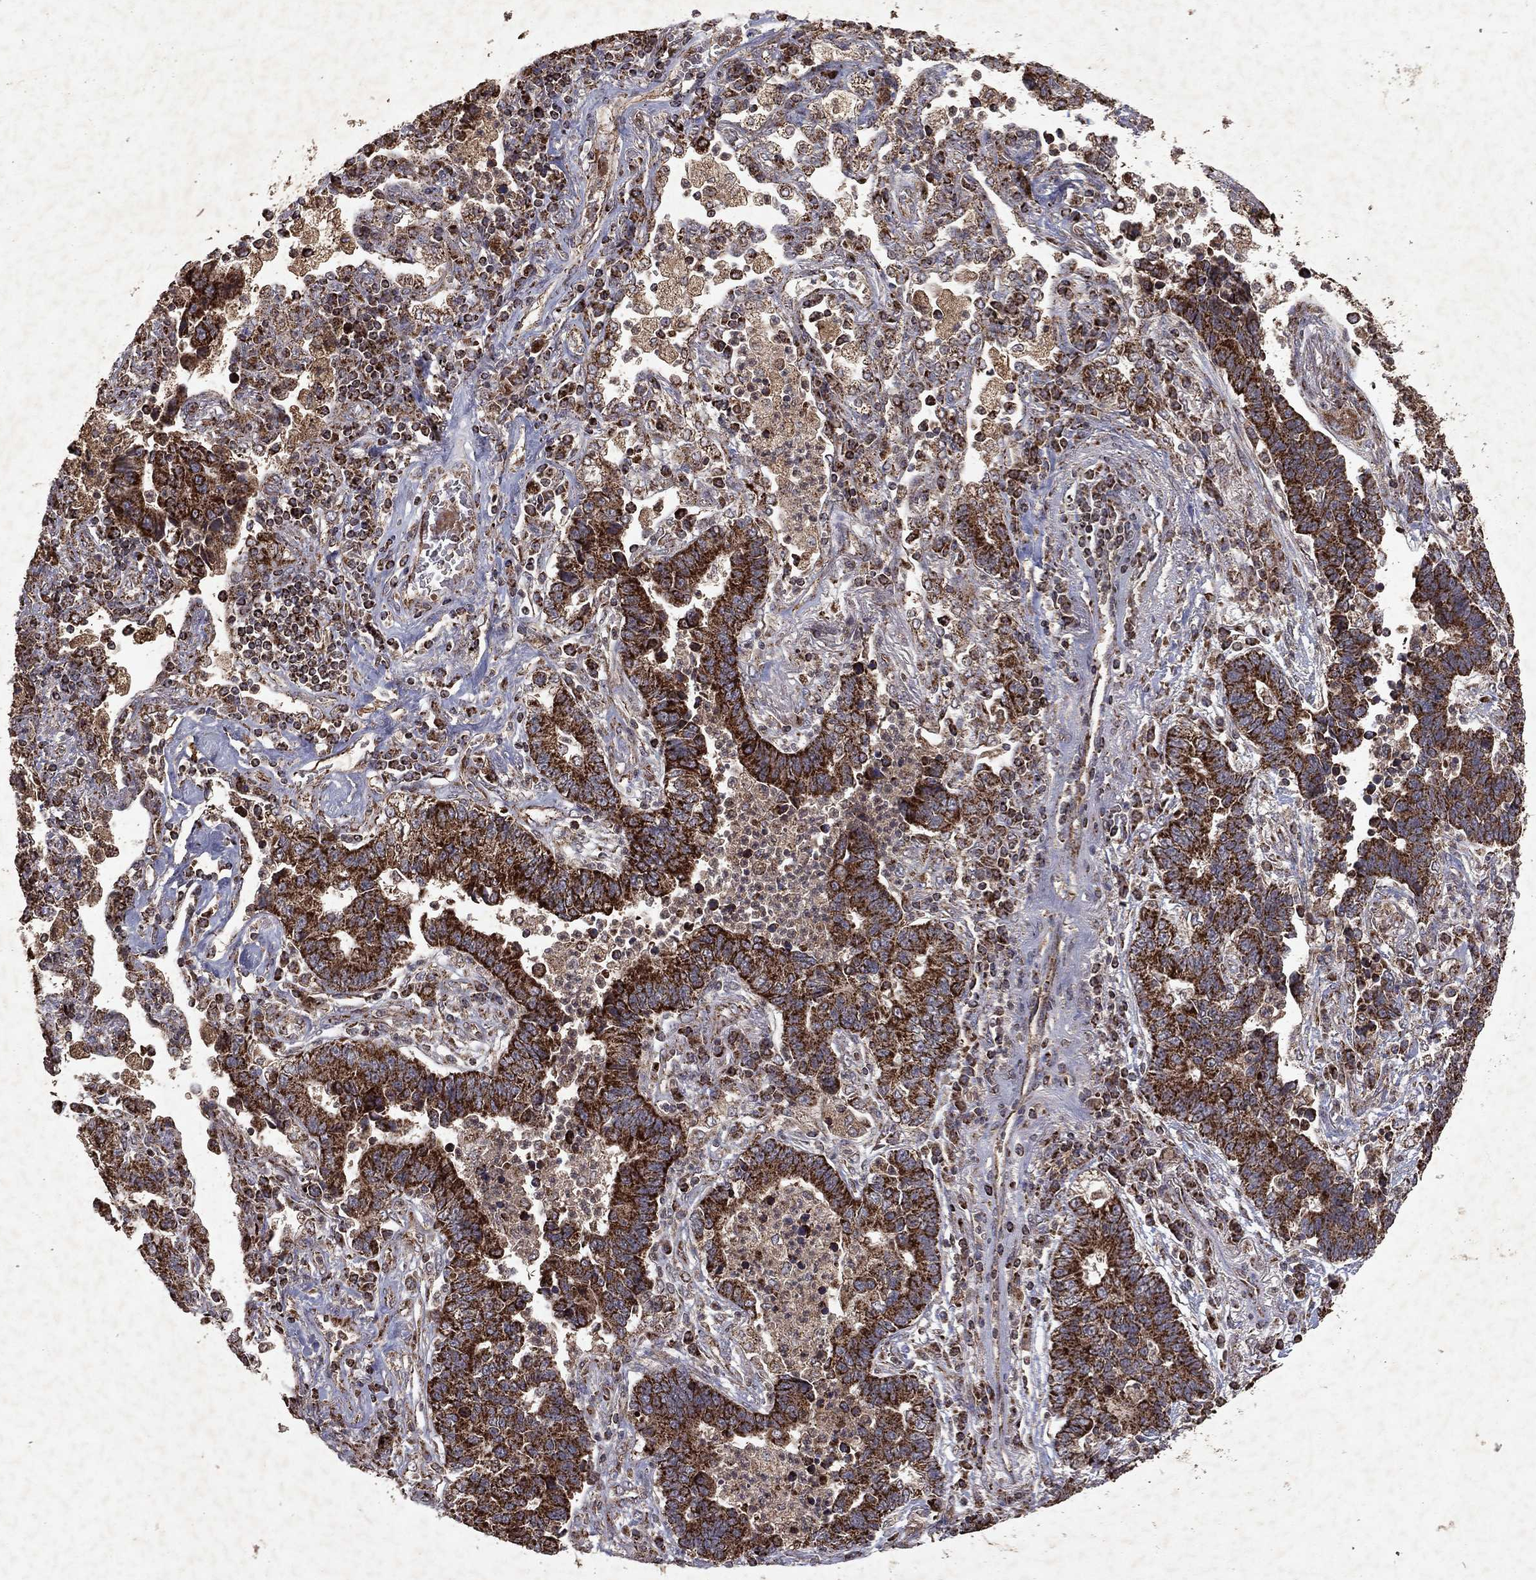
{"staining": {"intensity": "strong", "quantity": ">75%", "location": "cytoplasmic/membranous"}, "tissue": "lung cancer", "cell_type": "Tumor cells", "image_type": "cancer", "snomed": [{"axis": "morphology", "description": "Adenocarcinoma, NOS"}, {"axis": "topography", "description": "Lung"}], "caption": "Adenocarcinoma (lung) tissue exhibits strong cytoplasmic/membranous expression in about >75% of tumor cells, visualized by immunohistochemistry. (DAB (3,3'-diaminobenzidine) = brown stain, brightfield microscopy at high magnification).", "gene": "PYROXD2", "patient": {"sex": "female", "age": 57}}